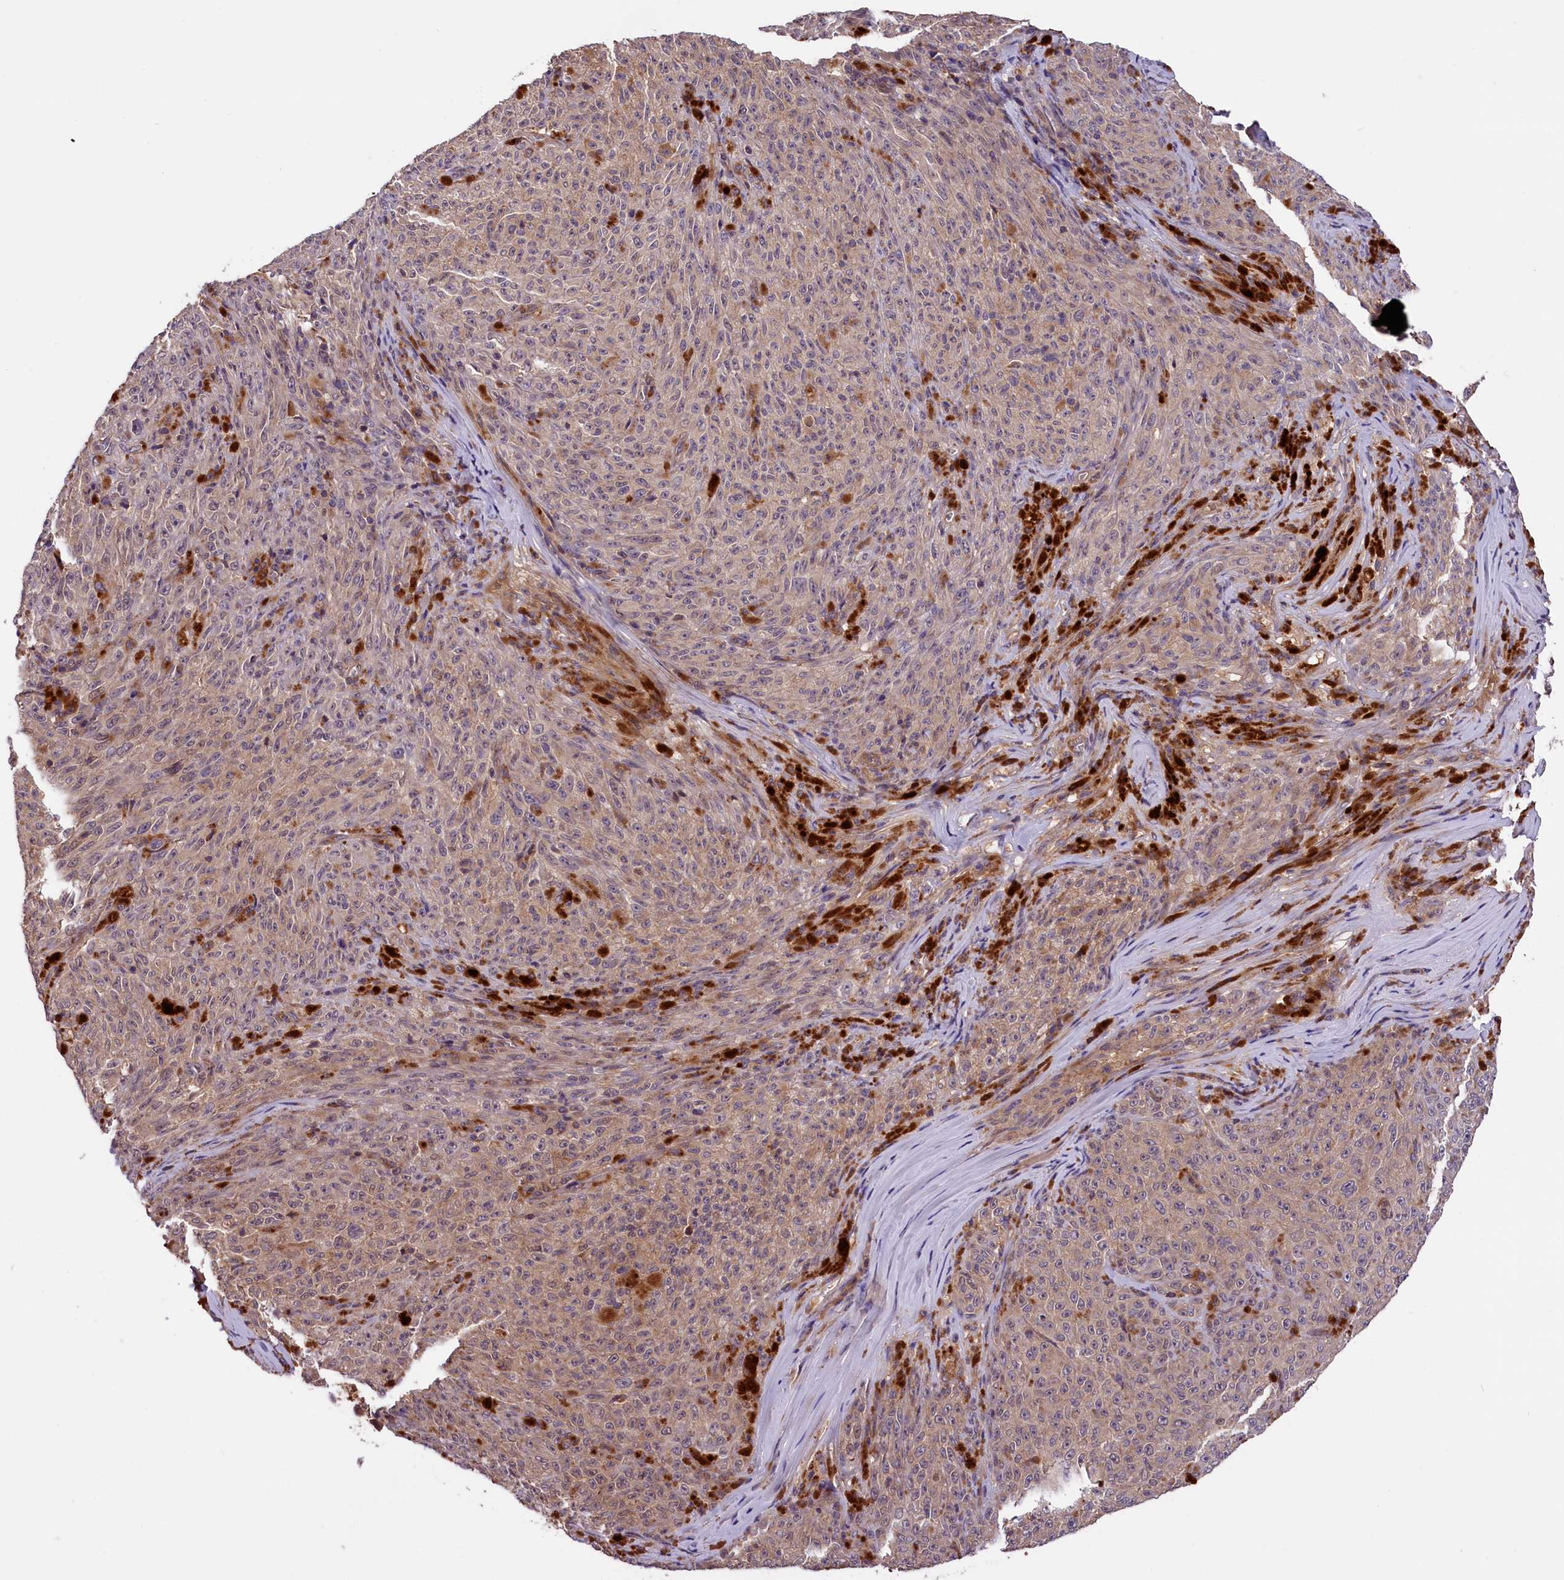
{"staining": {"intensity": "weak", "quantity": "25%-75%", "location": "cytoplasmic/membranous"}, "tissue": "melanoma", "cell_type": "Tumor cells", "image_type": "cancer", "snomed": [{"axis": "morphology", "description": "Malignant melanoma, NOS"}, {"axis": "topography", "description": "Skin"}], "caption": "Immunohistochemistry of melanoma demonstrates low levels of weak cytoplasmic/membranous positivity in approximately 25%-75% of tumor cells. Nuclei are stained in blue.", "gene": "SETD6", "patient": {"sex": "female", "age": 82}}